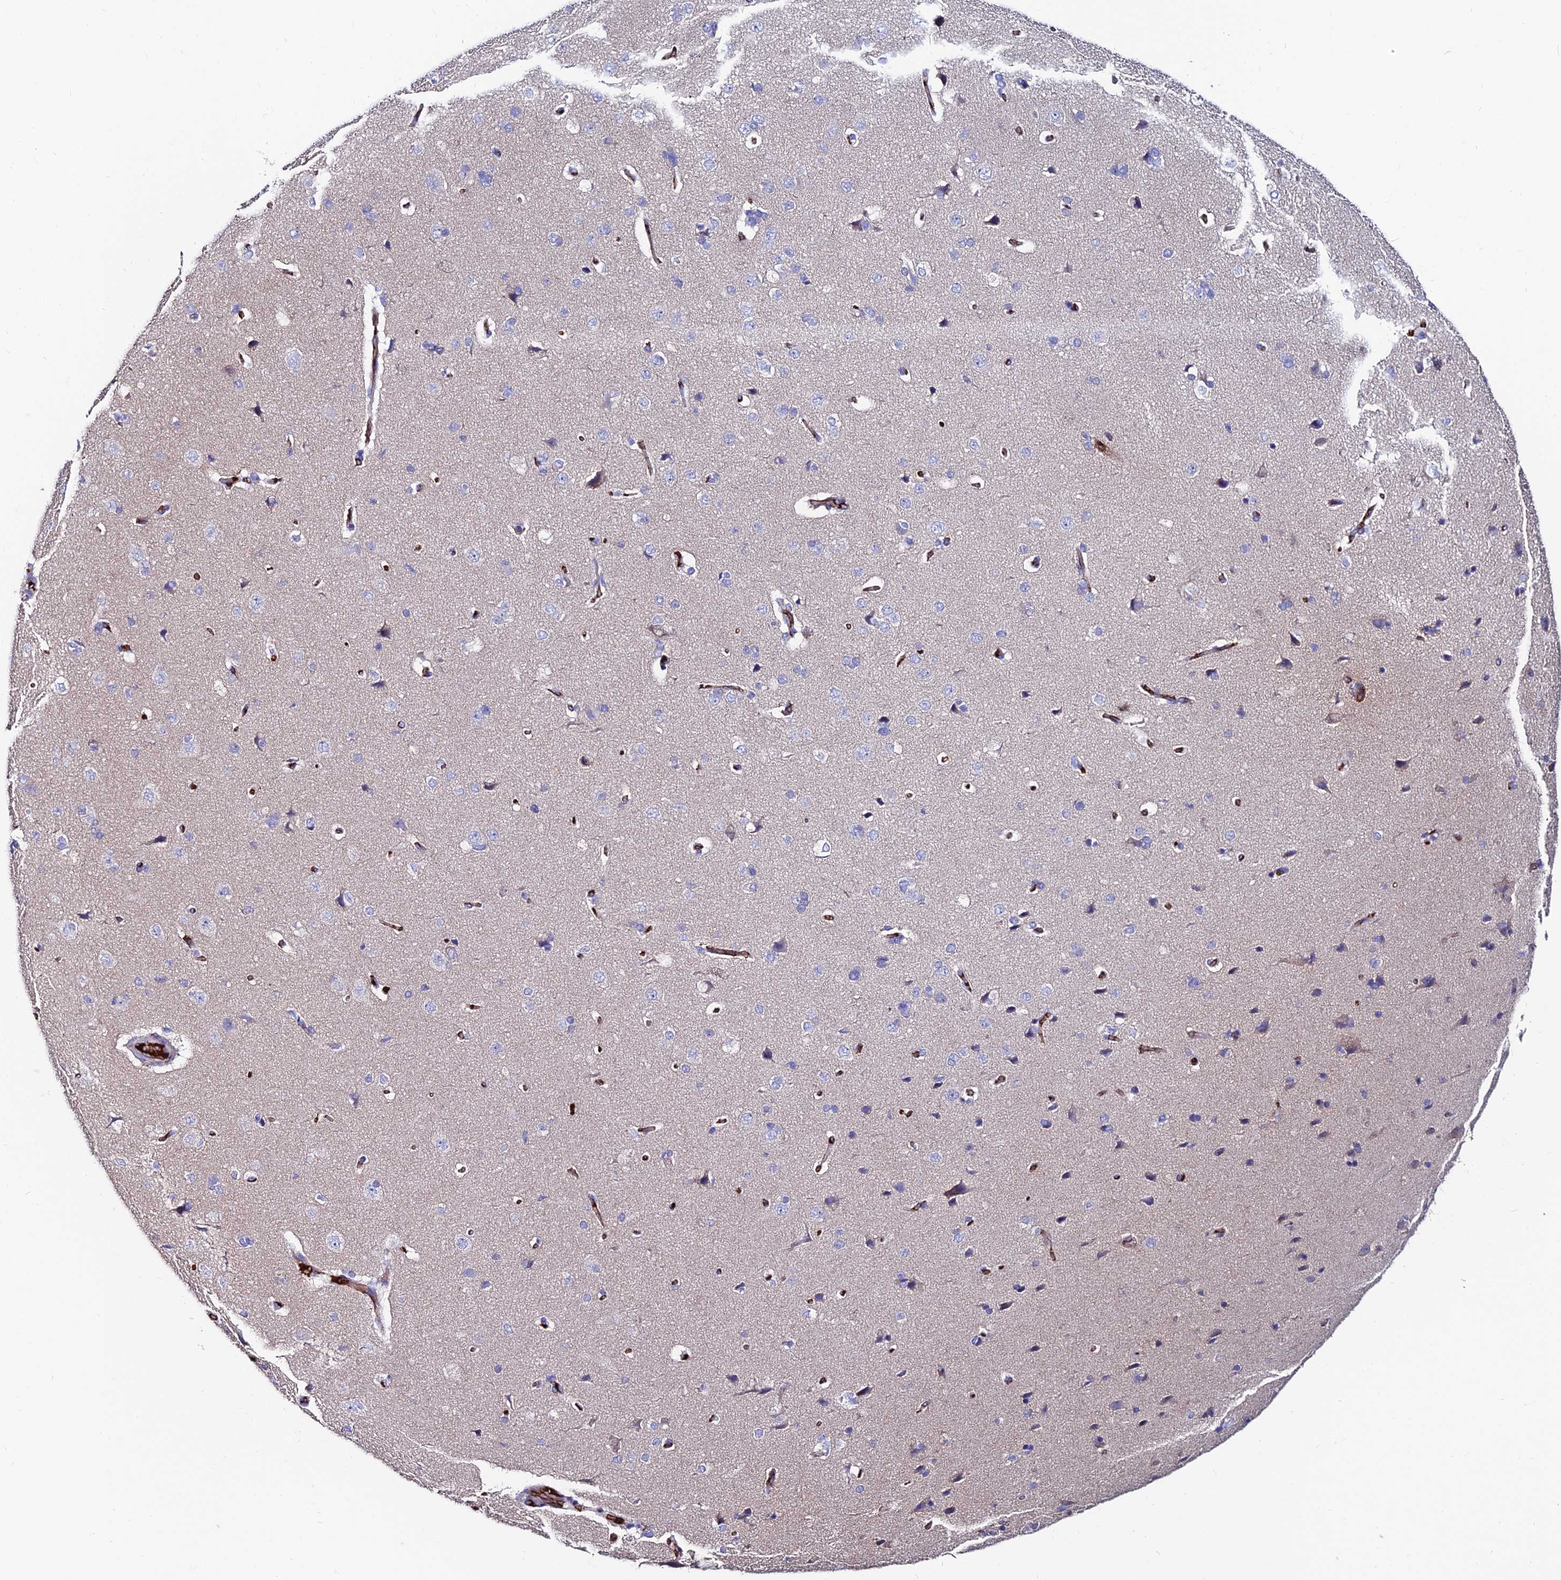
{"staining": {"intensity": "moderate", "quantity": "25%-75%", "location": "cytoplasmic/membranous"}, "tissue": "cerebral cortex", "cell_type": "Endothelial cells", "image_type": "normal", "snomed": [{"axis": "morphology", "description": "Normal tissue, NOS"}, {"axis": "topography", "description": "Cerebral cortex"}], "caption": "This photomicrograph exhibits immunohistochemistry staining of unremarkable human cerebral cortex, with medium moderate cytoplasmic/membranous positivity in about 25%-75% of endothelial cells.", "gene": "SLC25A16", "patient": {"sex": "male", "age": 62}}